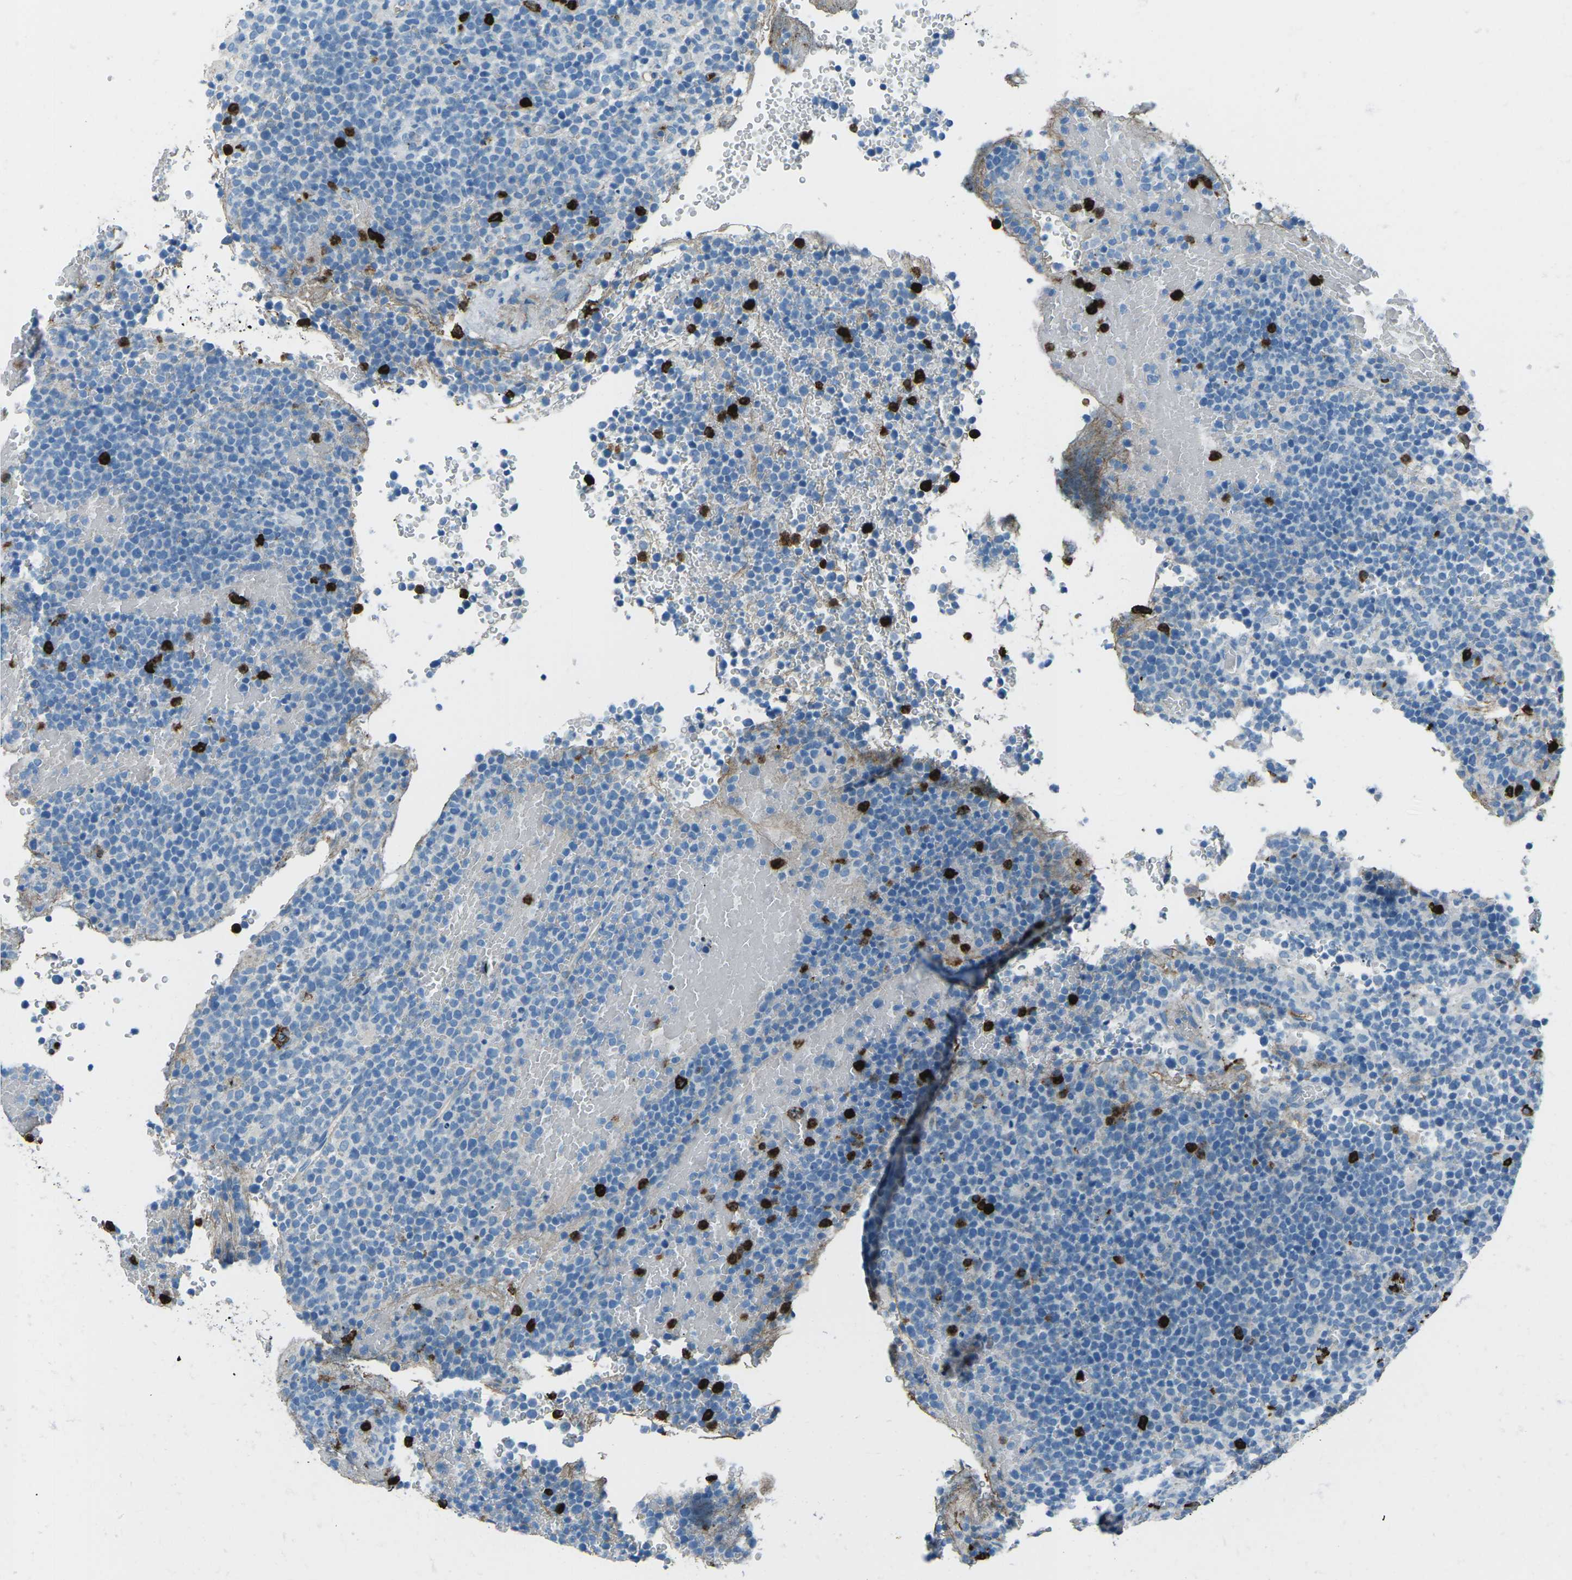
{"staining": {"intensity": "negative", "quantity": "none", "location": "none"}, "tissue": "lymphoma", "cell_type": "Tumor cells", "image_type": "cancer", "snomed": [{"axis": "morphology", "description": "Malignant lymphoma, non-Hodgkin's type, High grade"}, {"axis": "topography", "description": "Lymph node"}], "caption": "A micrograph of human lymphoma is negative for staining in tumor cells. (Stains: DAB (3,3'-diaminobenzidine) immunohistochemistry with hematoxylin counter stain, Microscopy: brightfield microscopy at high magnification).", "gene": "FCN1", "patient": {"sex": "male", "age": 61}}